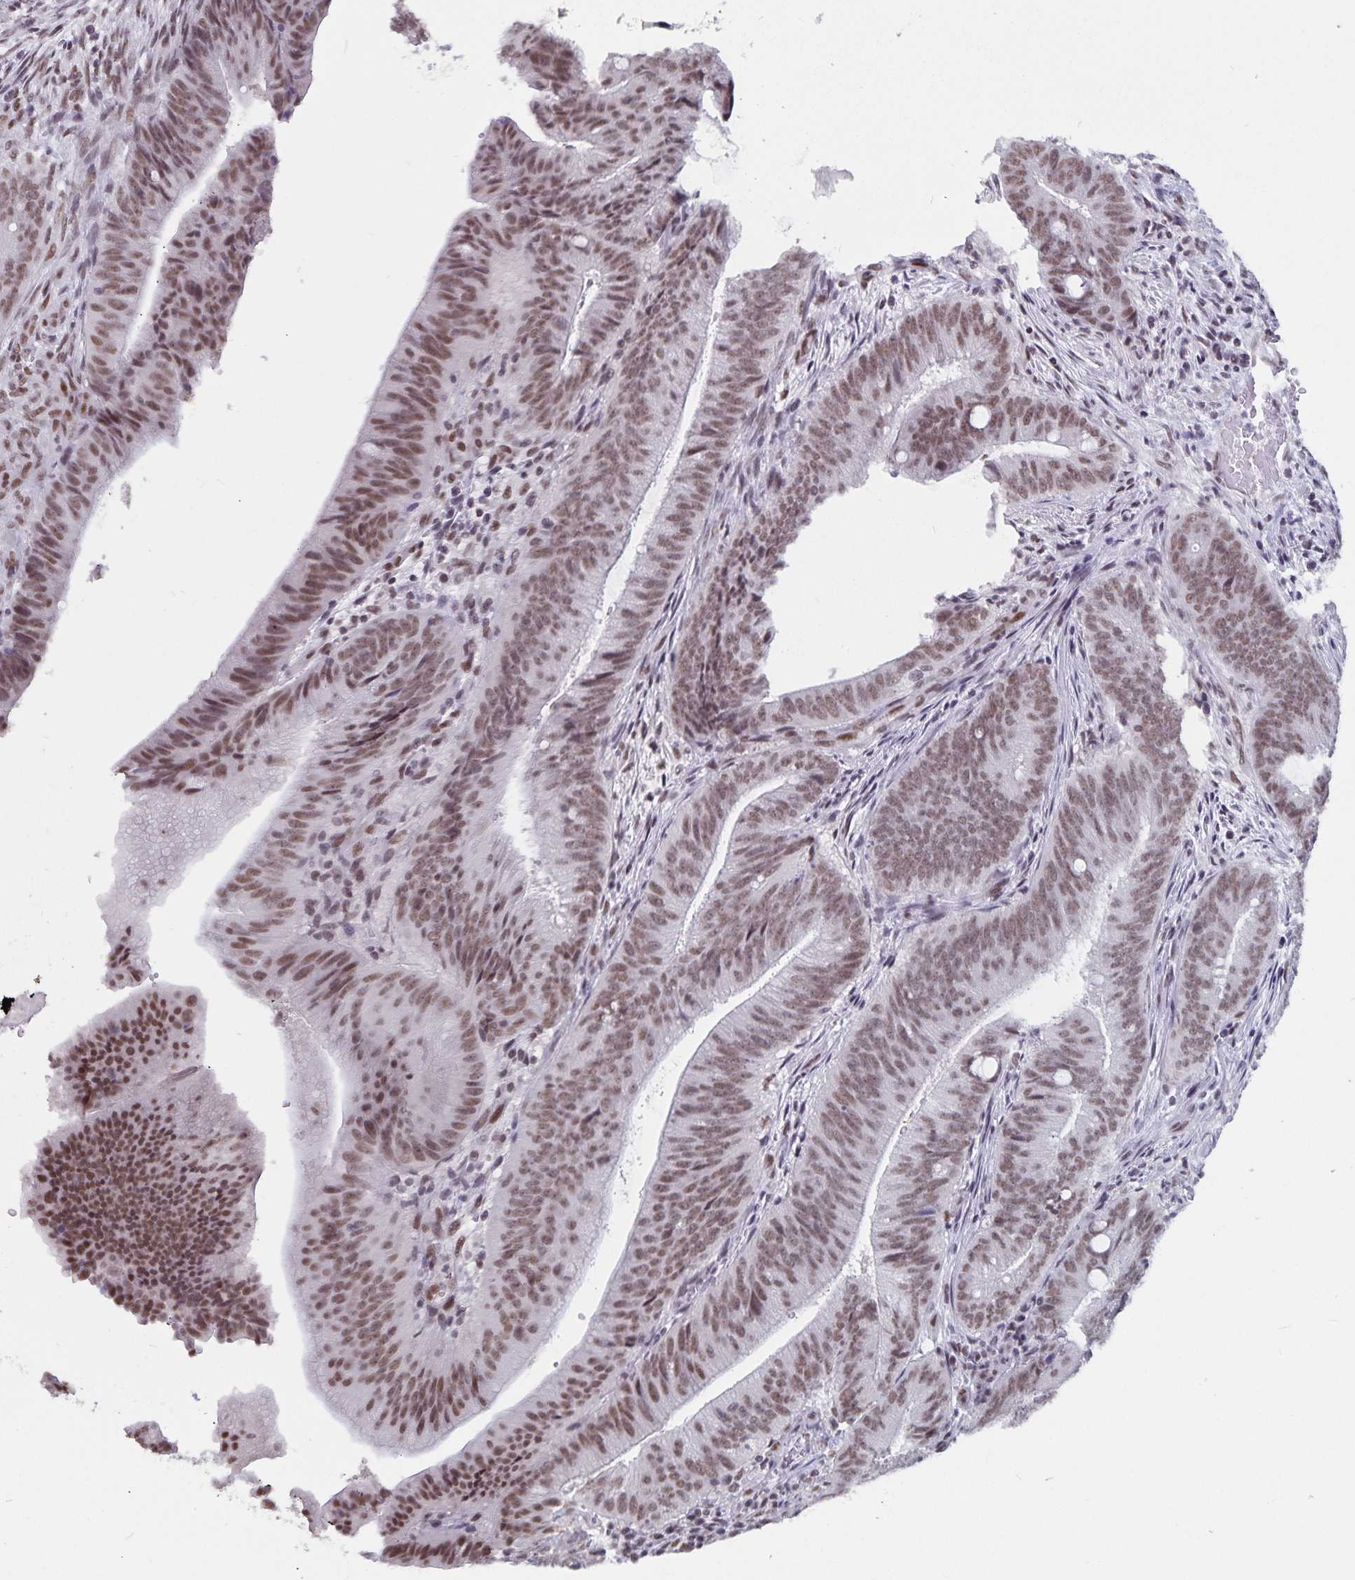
{"staining": {"intensity": "moderate", "quantity": ">75%", "location": "nuclear"}, "tissue": "colorectal cancer", "cell_type": "Tumor cells", "image_type": "cancer", "snomed": [{"axis": "morphology", "description": "Adenocarcinoma, NOS"}, {"axis": "topography", "description": "Colon"}], "caption": "Colorectal cancer (adenocarcinoma) tissue demonstrates moderate nuclear expression in about >75% of tumor cells, visualized by immunohistochemistry. The staining was performed using DAB, with brown indicating positive protein expression. Nuclei are stained blue with hematoxylin.", "gene": "PBX2", "patient": {"sex": "female", "age": 43}}